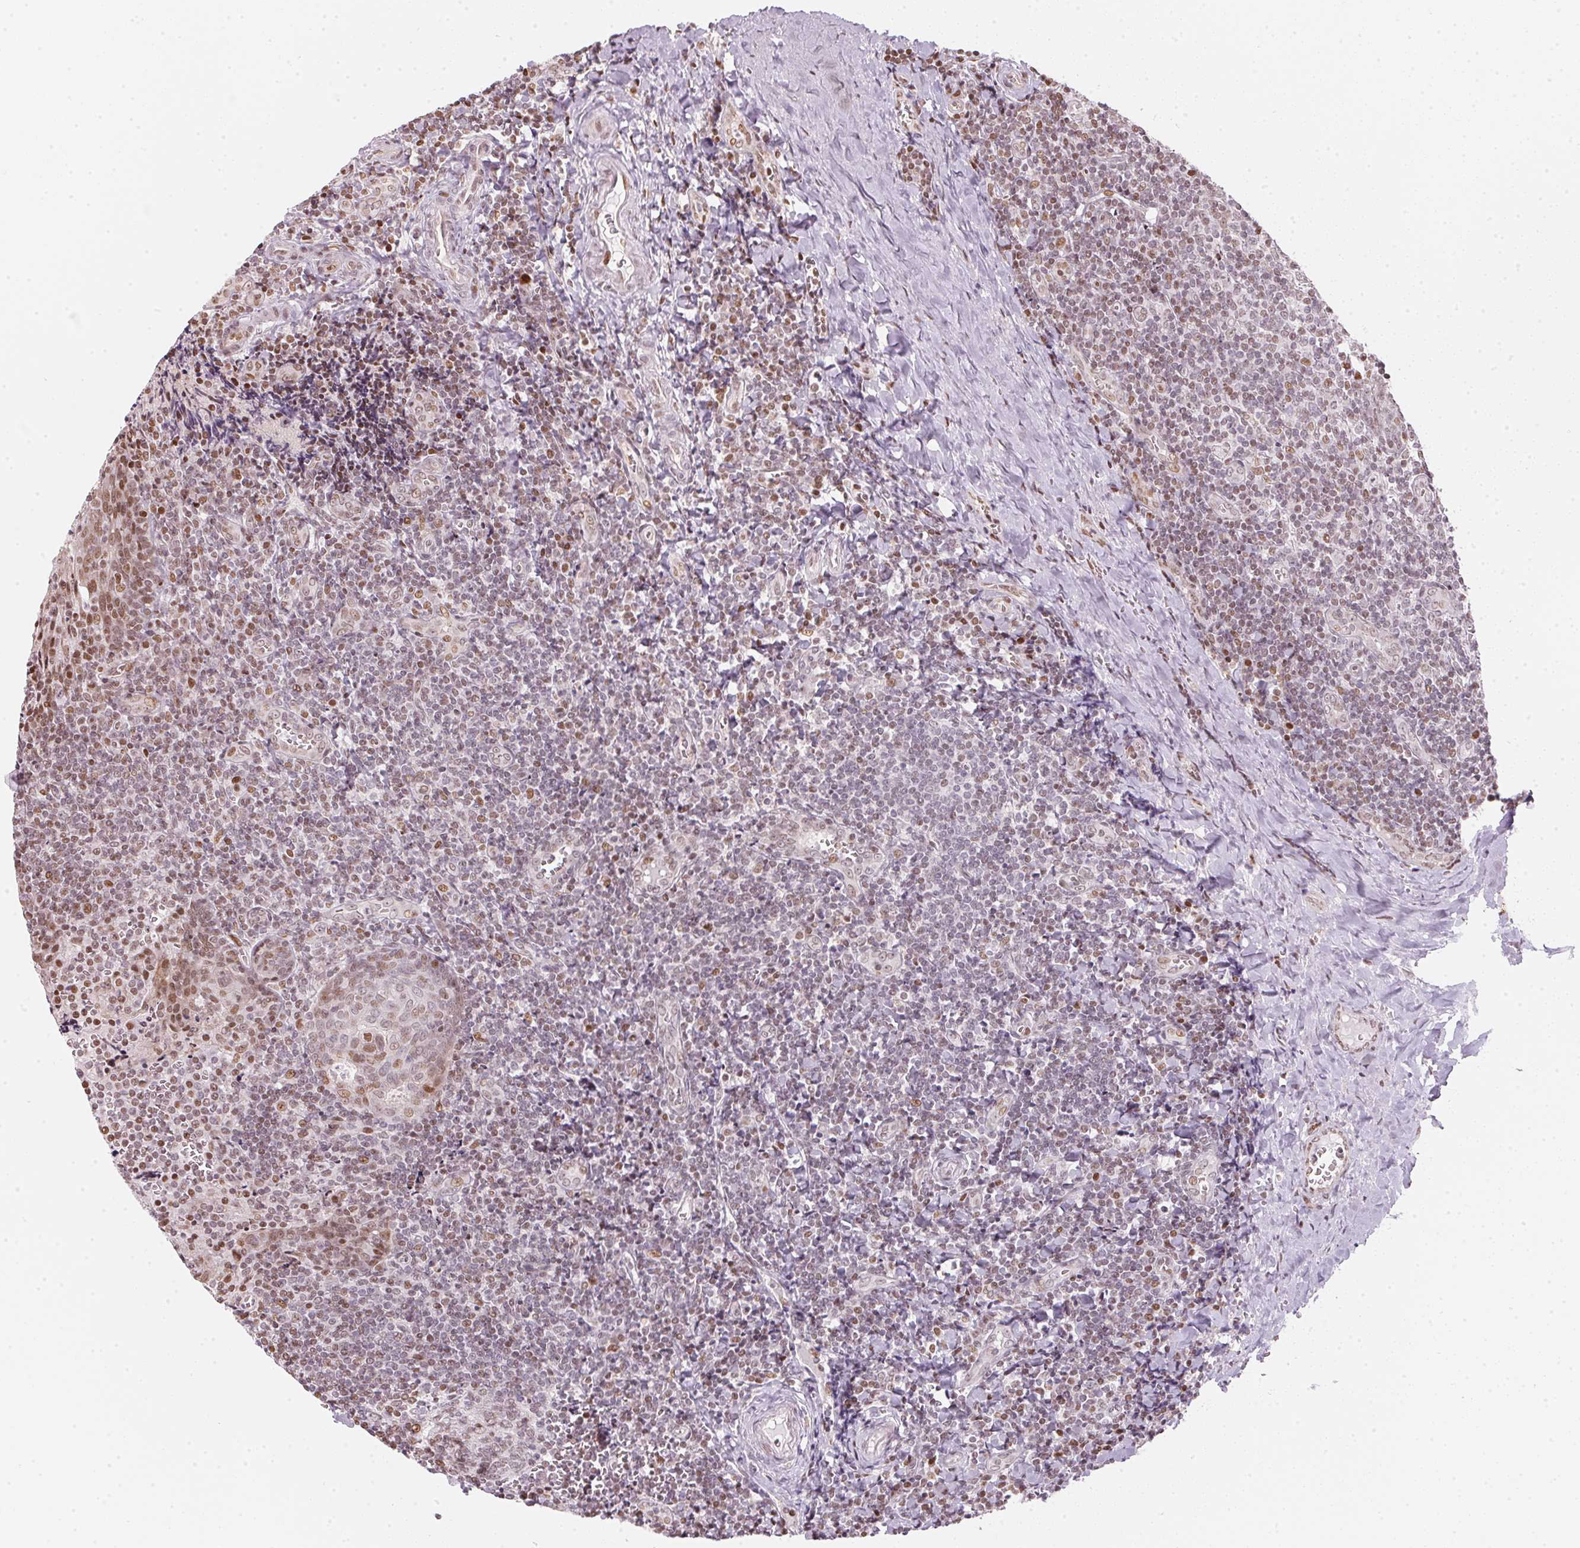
{"staining": {"intensity": "weak", "quantity": "<25%", "location": "nuclear"}, "tissue": "tonsil", "cell_type": "Germinal center cells", "image_type": "normal", "snomed": [{"axis": "morphology", "description": "Normal tissue, NOS"}, {"axis": "morphology", "description": "Inflammation, NOS"}, {"axis": "topography", "description": "Tonsil"}], "caption": "The IHC photomicrograph has no significant positivity in germinal center cells of tonsil.", "gene": "KAT6A", "patient": {"sex": "female", "age": 31}}